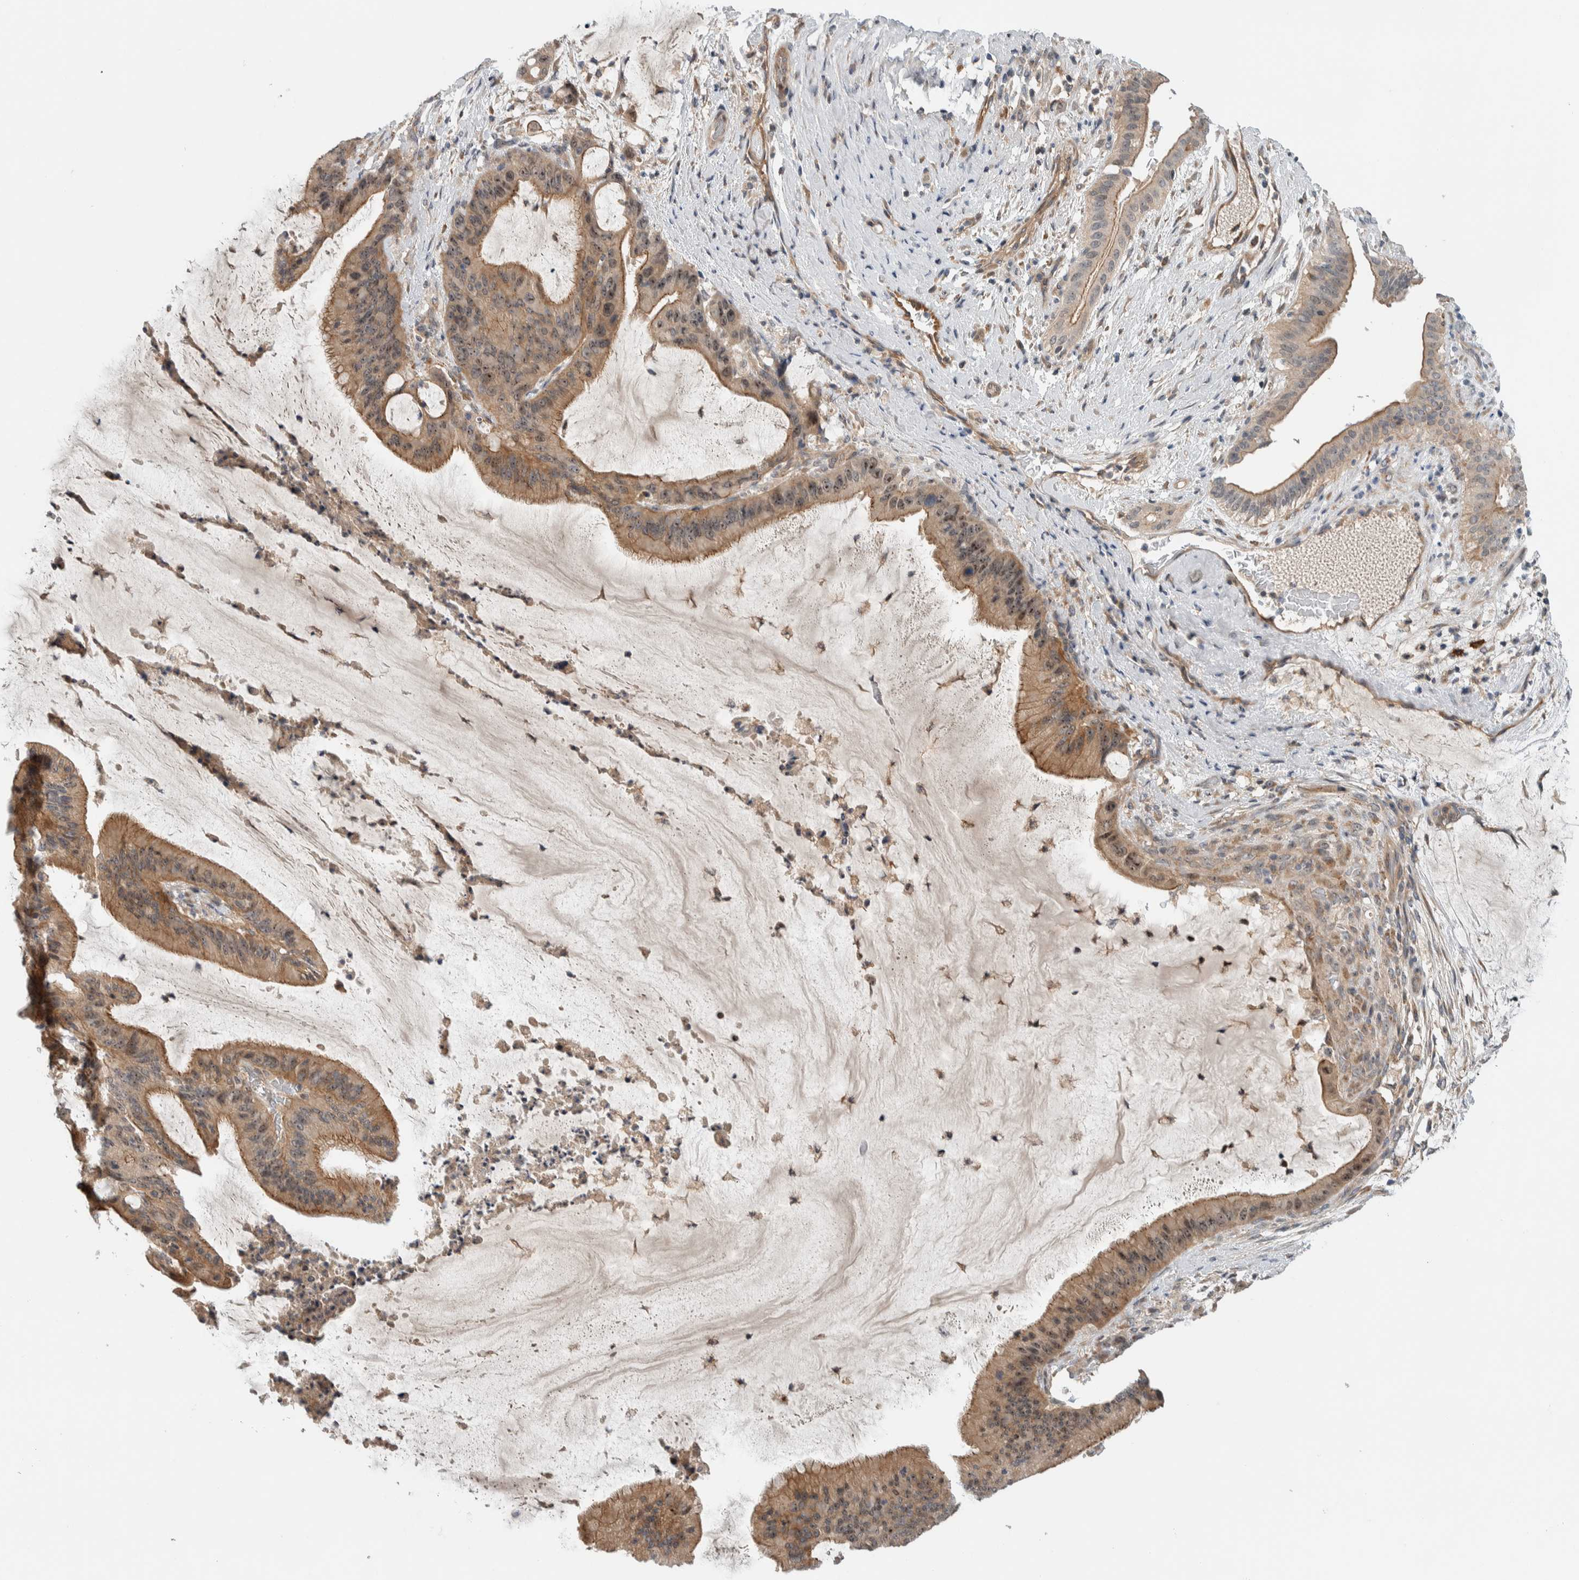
{"staining": {"intensity": "moderate", "quantity": ">75%", "location": "cytoplasmic/membranous,nuclear"}, "tissue": "liver cancer", "cell_type": "Tumor cells", "image_type": "cancer", "snomed": [{"axis": "morphology", "description": "Normal tissue, NOS"}, {"axis": "morphology", "description": "Cholangiocarcinoma"}, {"axis": "topography", "description": "Liver"}, {"axis": "topography", "description": "Peripheral nerve tissue"}], "caption": "High-magnification brightfield microscopy of cholangiocarcinoma (liver) stained with DAB (brown) and counterstained with hematoxylin (blue). tumor cells exhibit moderate cytoplasmic/membranous and nuclear staining is seen in about>75% of cells.", "gene": "MPRIP", "patient": {"sex": "female", "age": 73}}